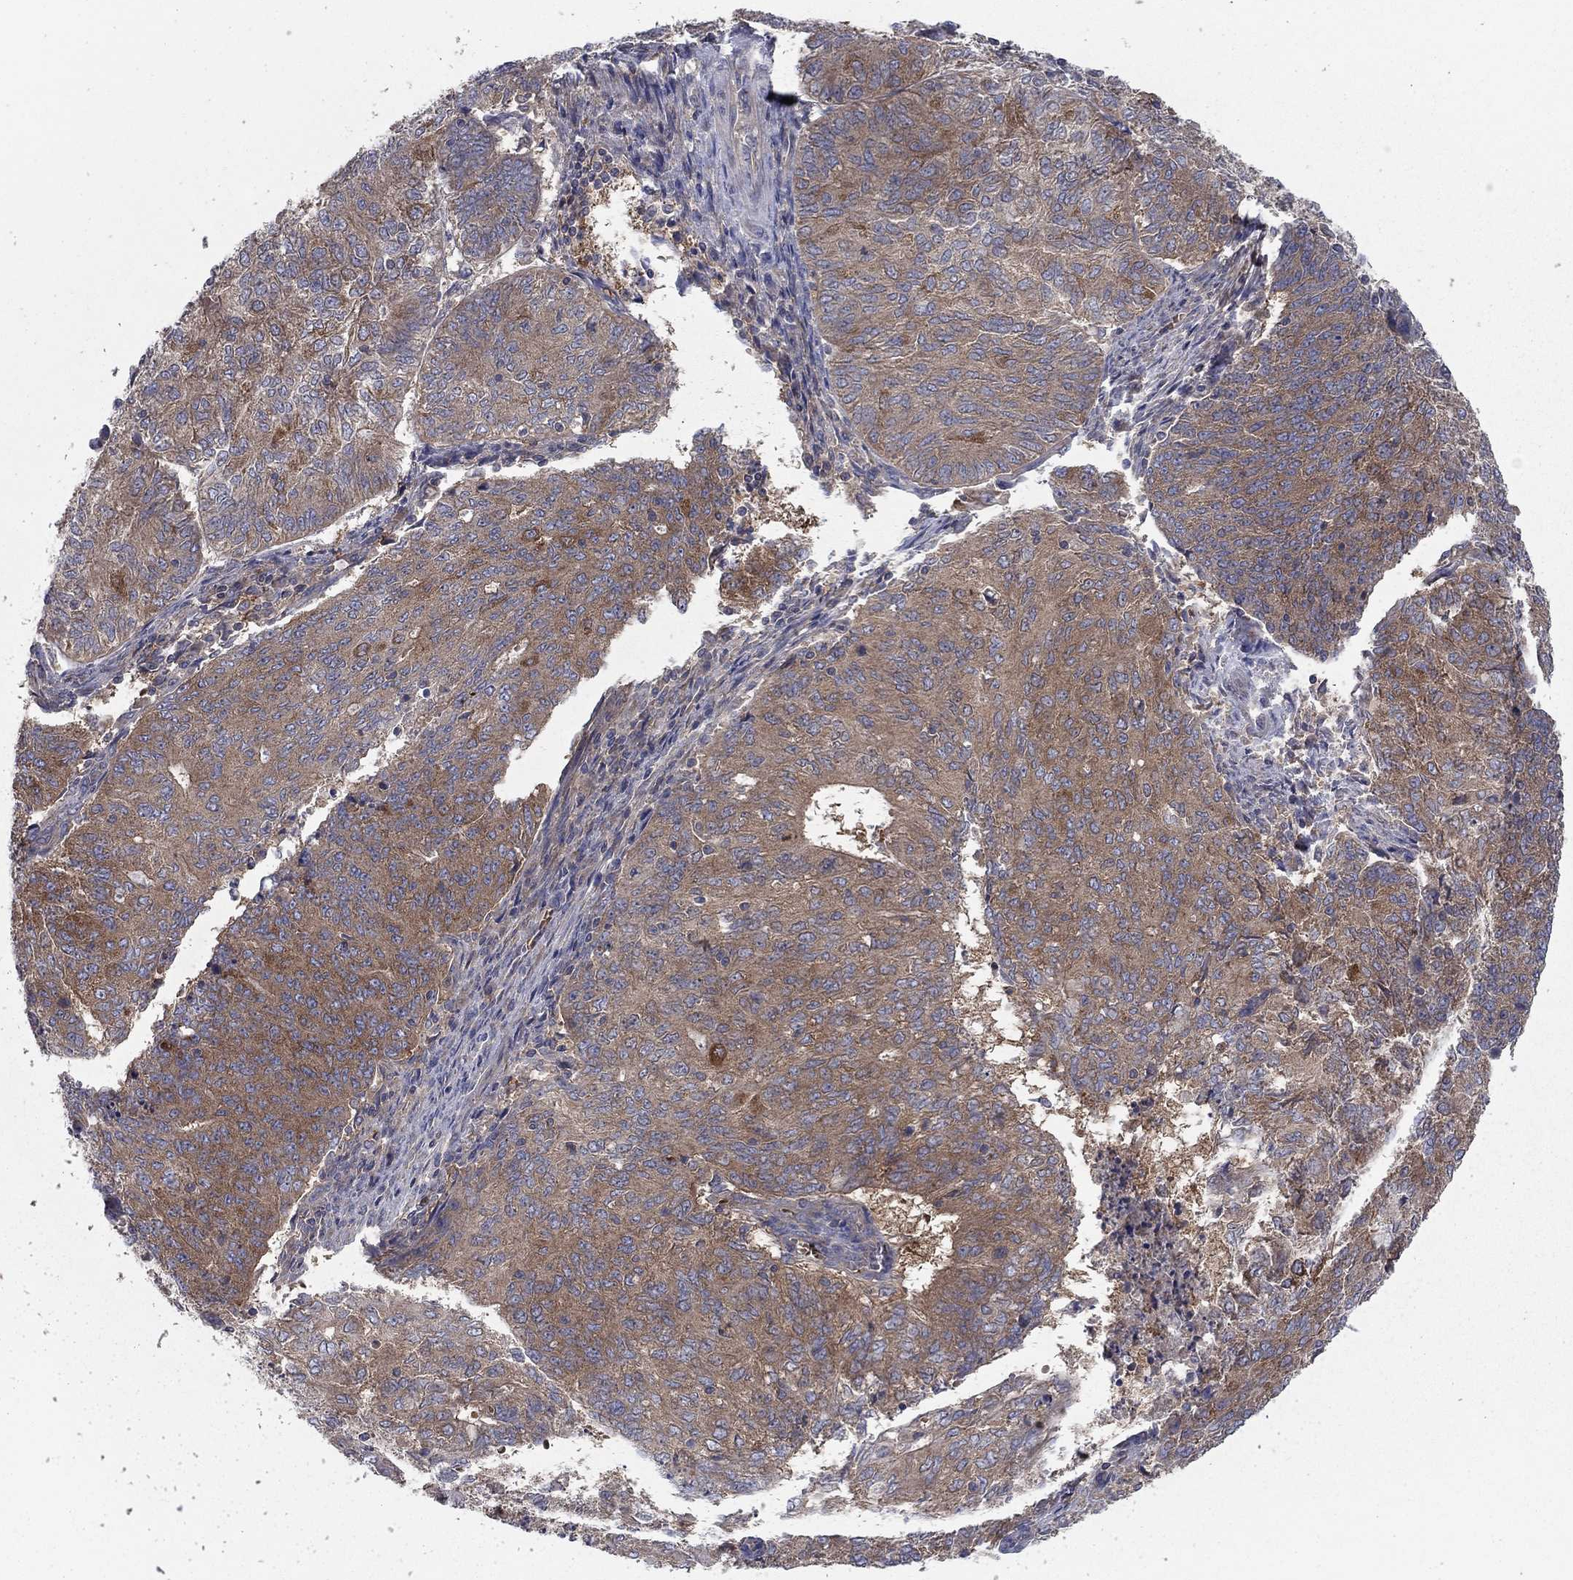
{"staining": {"intensity": "moderate", "quantity": "25%-75%", "location": "cytoplasmic/membranous"}, "tissue": "endometrial cancer", "cell_type": "Tumor cells", "image_type": "cancer", "snomed": [{"axis": "morphology", "description": "Adenocarcinoma, NOS"}, {"axis": "topography", "description": "Endometrium"}], "caption": "This micrograph displays immunohistochemistry (IHC) staining of endometrial adenocarcinoma, with medium moderate cytoplasmic/membranous expression in about 25%-75% of tumor cells.", "gene": "RNF123", "patient": {"sex": "female", "age": 82}}